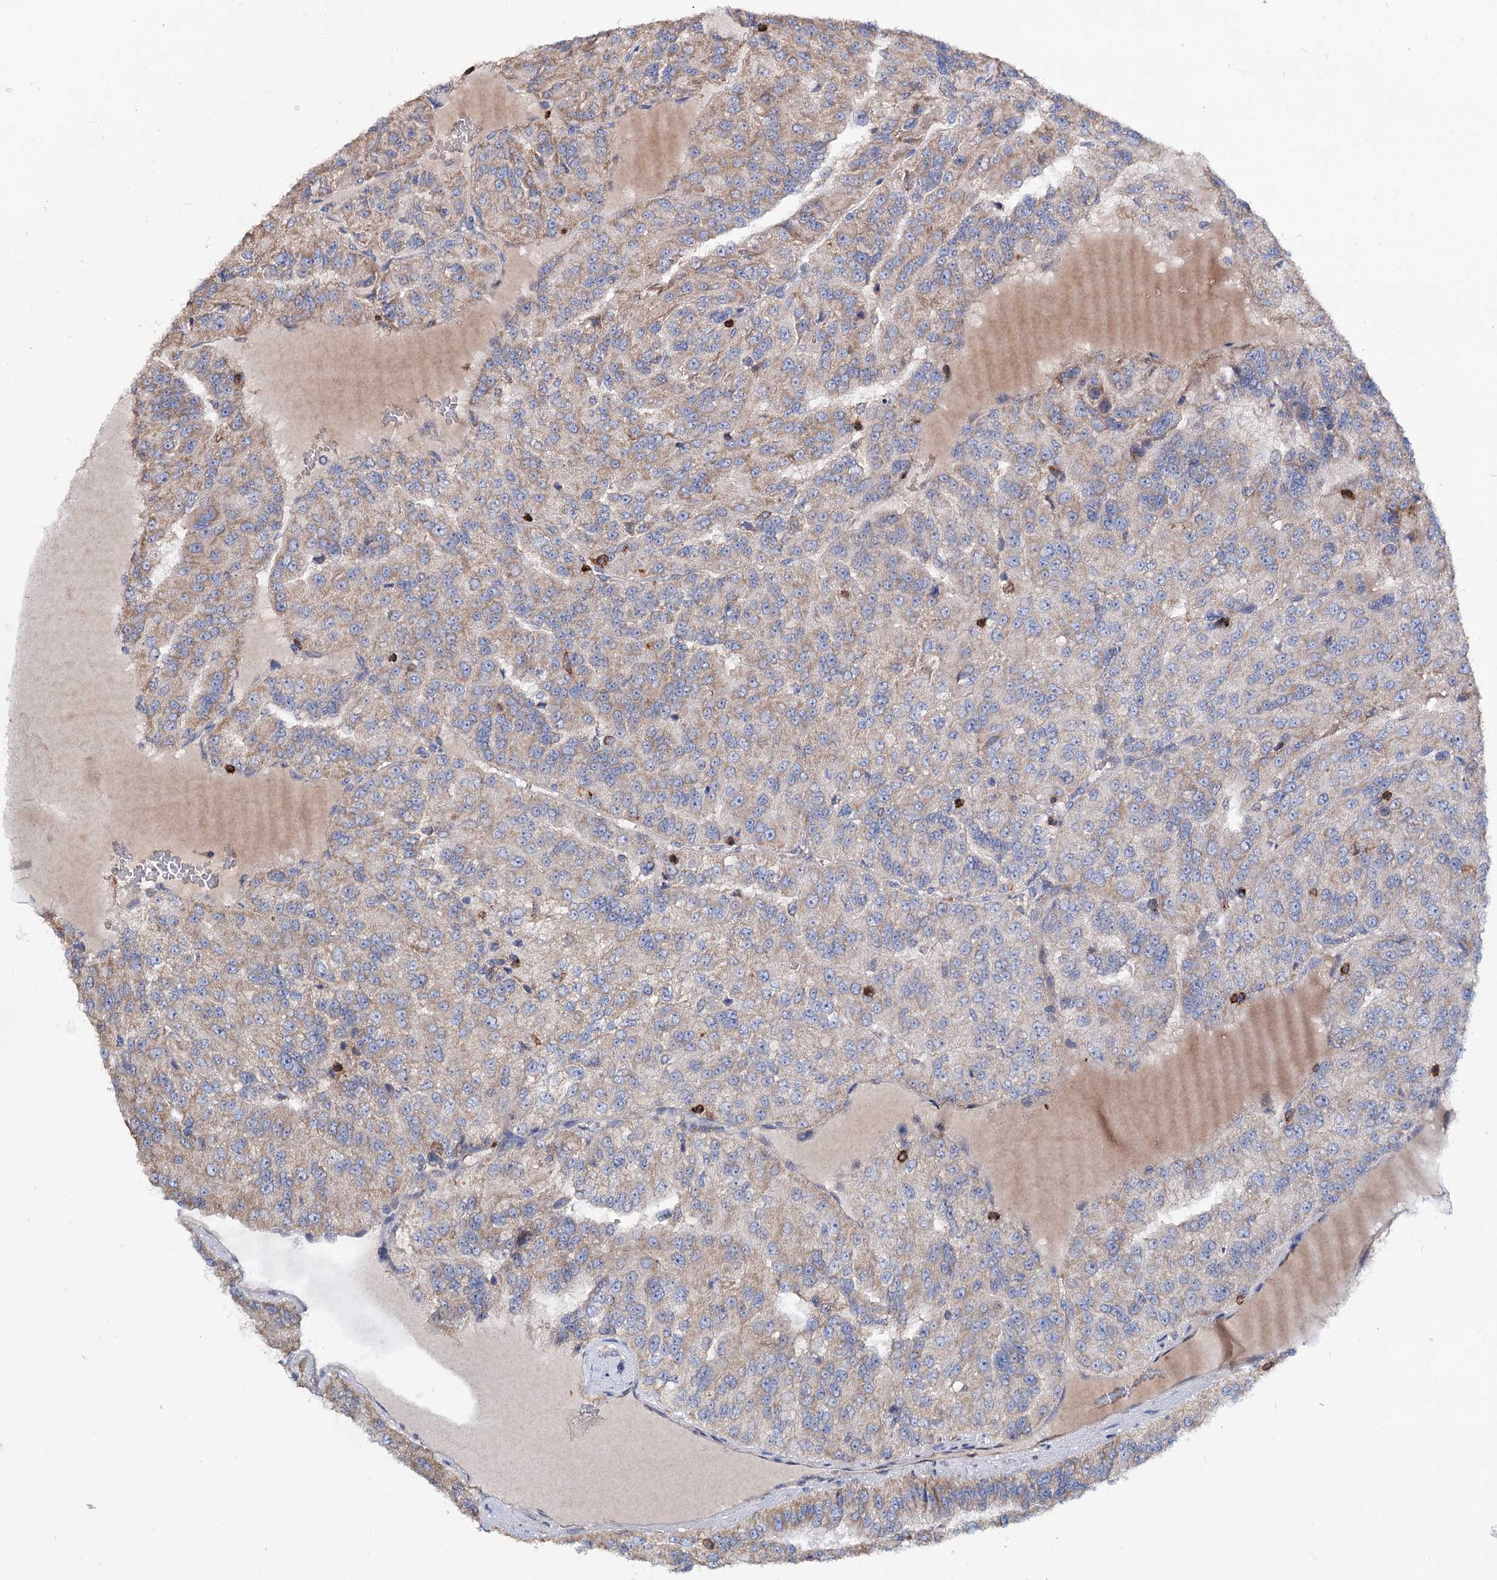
{"staining": {"intensity": "moderate", "quantity": ">75%", "location": "cytoplasmic/membranous"}, "tissue": "renal cancer", "cell_type": "Tumor cells", "image_type": "cancer", "snomed": [{"axis": "morphology", "description": "Adenocarcinoma, NOS"}, {"axis": "topography", "description": "Kidney"}], "caption": "Immunohistochemical staining of human adenocarcinoma (renal) exhibits medium levels of moderate cytoplasmic/membranous protein staining in about >75% of tumor cells.", "gene": "UBASH3B", "patient": {"sex": "female", "age": 63}}